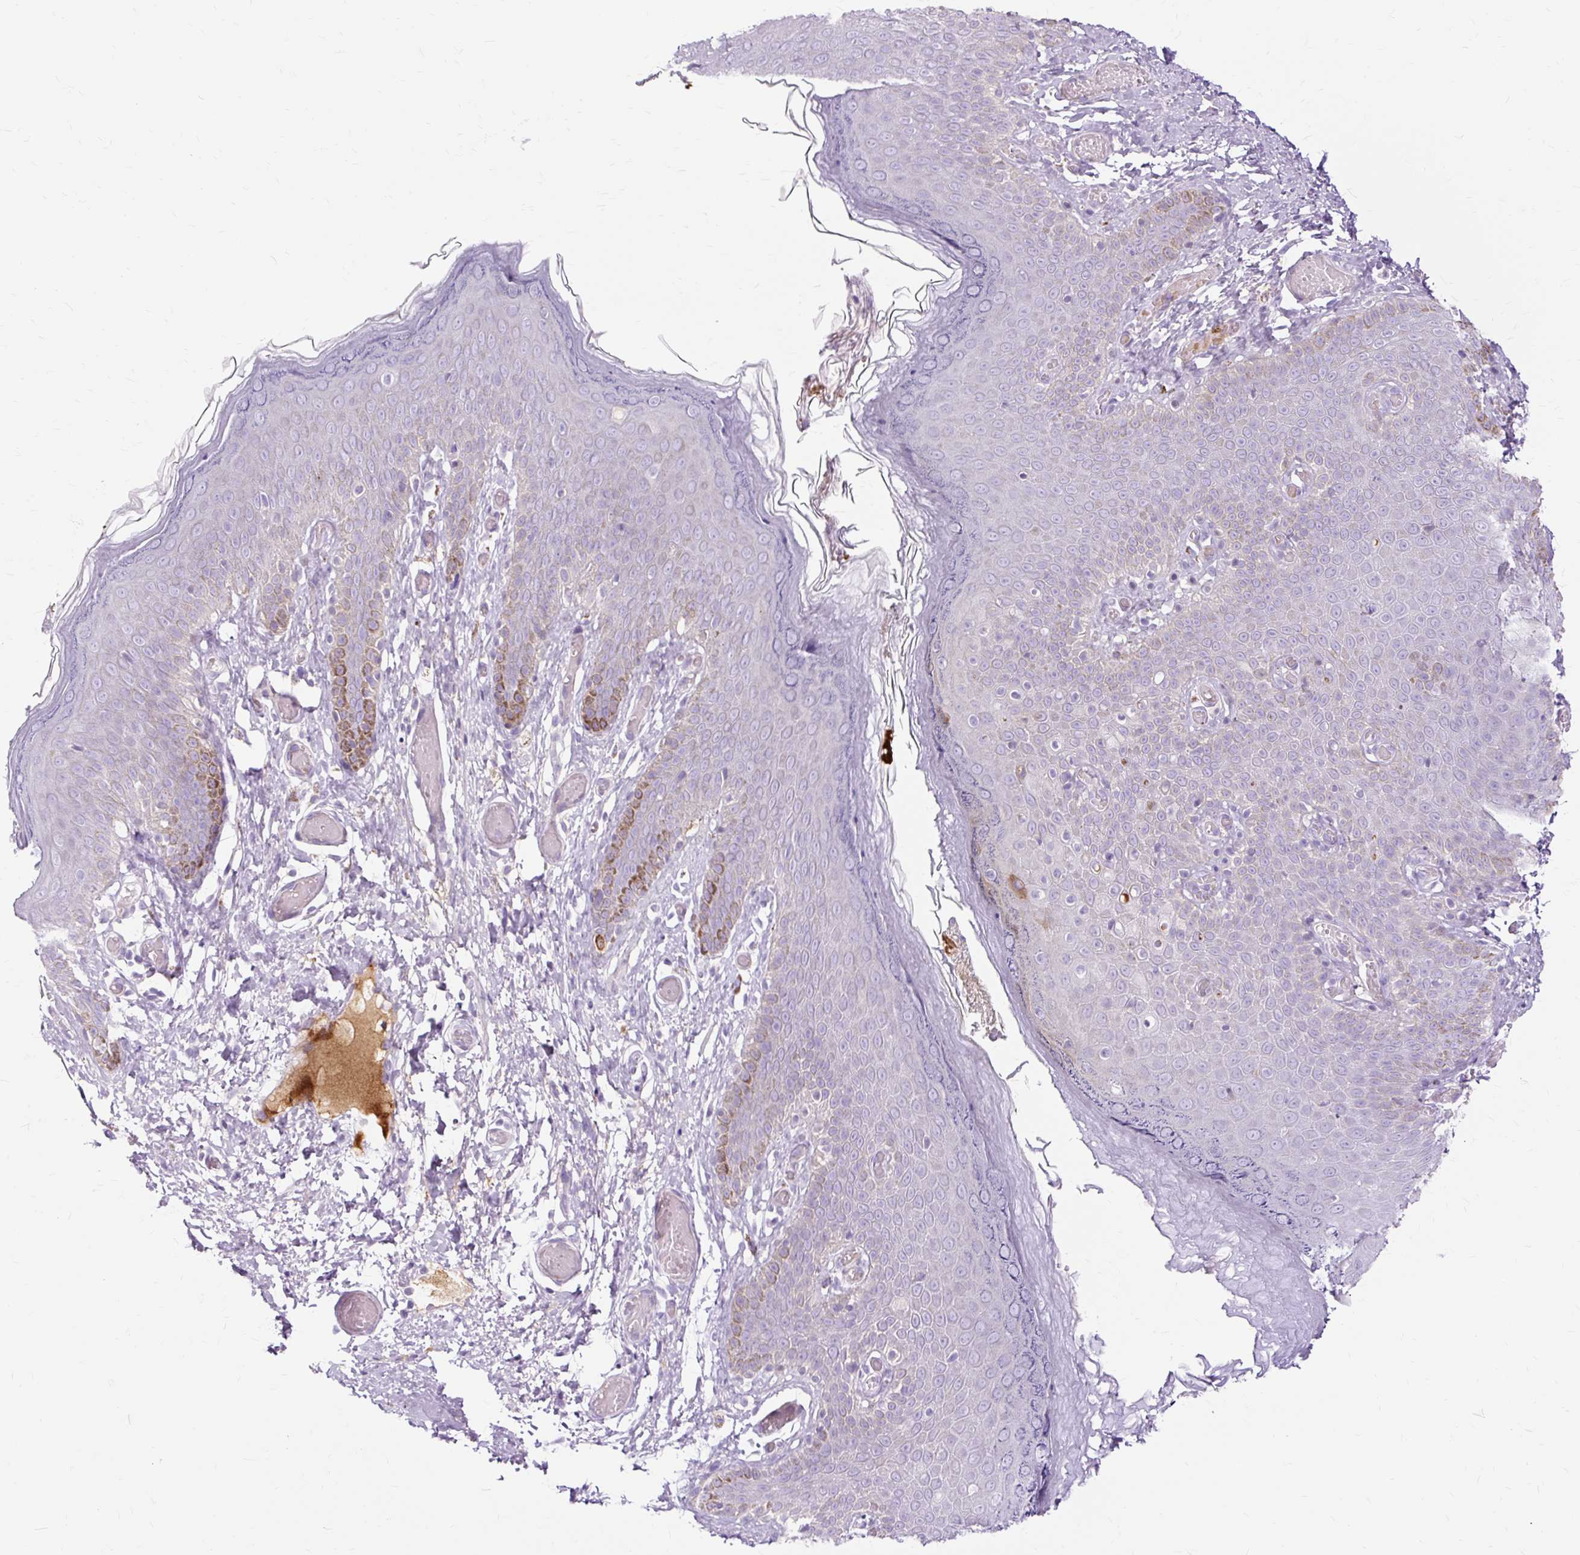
{"staining": {"intensity": "negative", "quantity": "none", "location": "none"}, "tissue": "skin", "cell_type": "Epidermal cells", "image_type": "normal", "snomed": [{"axis": "morphology", "description": "Normal tissue, NOS"}, {"axis": "topography", "description": "Anal"}], "caption": "High magnification brightfield microscopy of unremarkable skin stained with DAB (3,3'-diaminobenzidine) (brown) and counterstained with hematoxylin (blue): epidermal cells show no significant staining.", "gene": "DCTN4", "patient": {"sex": "female", "age": 40}}